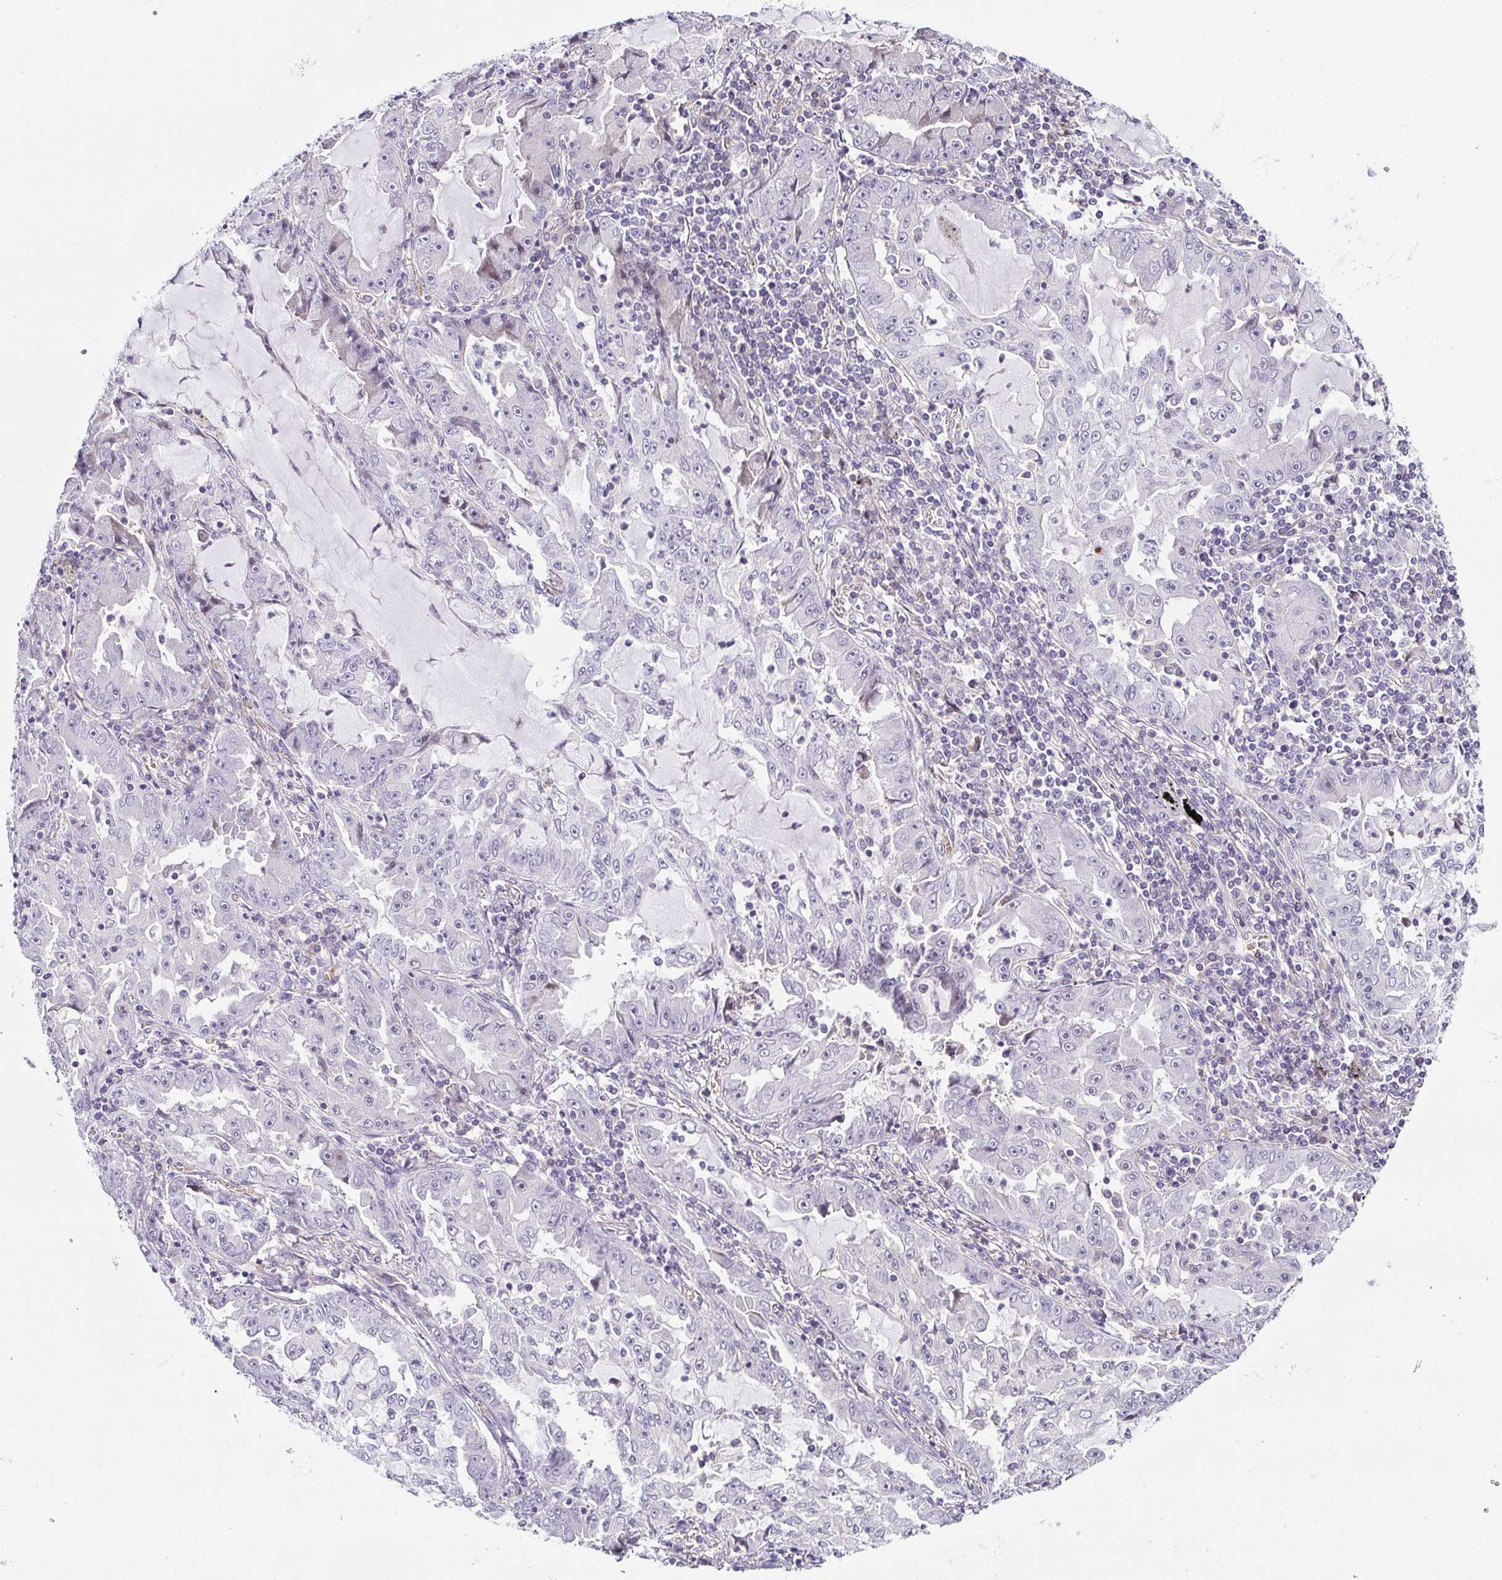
{"staining": {"intensity": "negative", "quantity": "none", "location": "none"}, "tissue": "lung cancer", "cell_type": "Tumor cells", "image_type": "cancer", "snomed": [{"axis": "morphology", "description": "Adenocarcinoma, NOS"}, {"axis": "topography", "description": "Lung"}], "caption": "Tumor cells show no significant expression in adenocarcinoma (lung).", "gene": "FAM162B", "patient": {"sex": "female", "age": 52}}